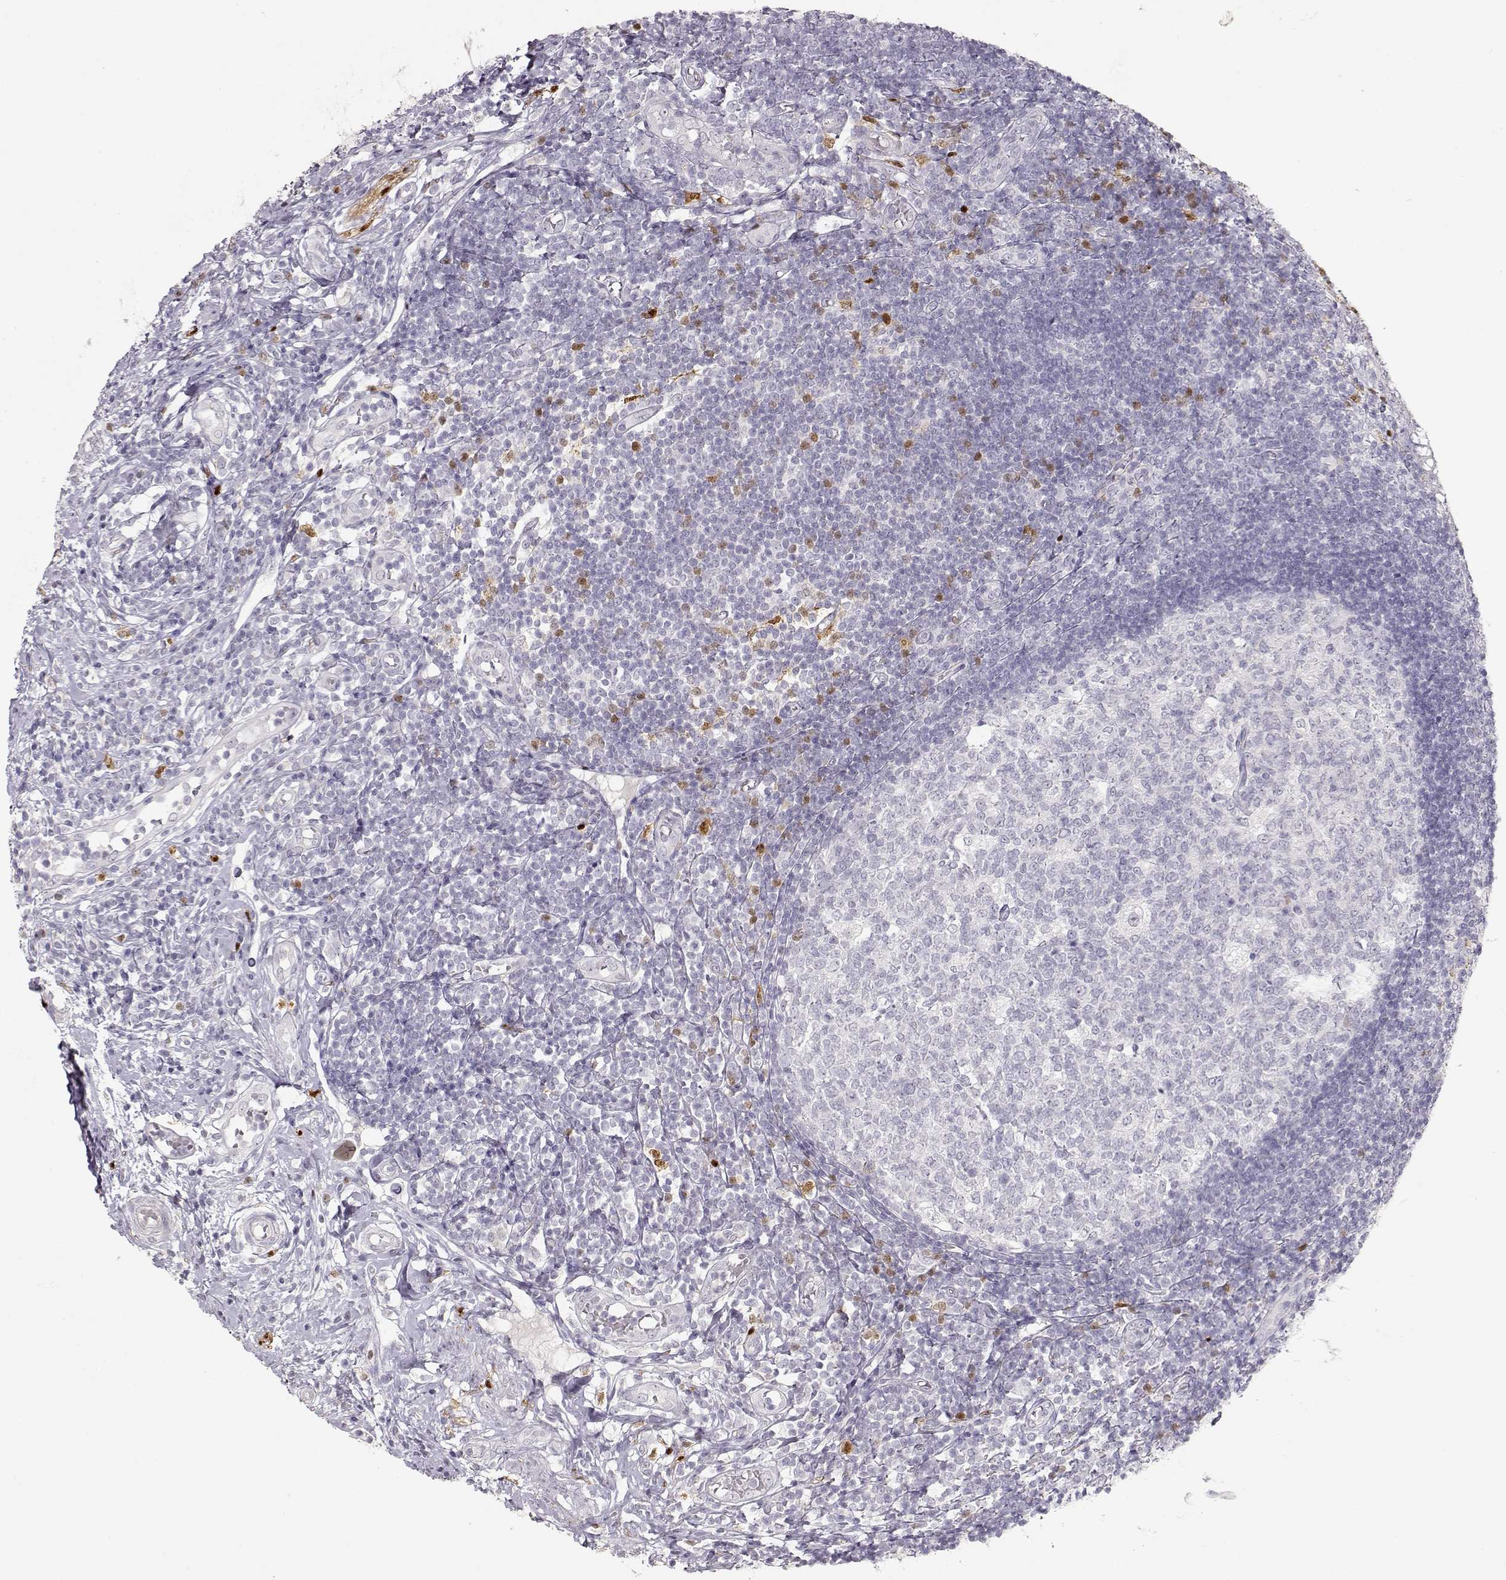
{"staining": {"intensity": "negative", "quantity": "none", "location": "none"}, "tissue": "appendix", "cell_type": "Glandular cells", "image_type": "normal", "snomed": [{"axis": "morphology", "description": "Normal tissue, NOS"}, {"axis": "morphology", "description": "Inflammation, NOS"}, {"axis": "topography", "description": "Appendix"}], "caption": "Immunohistochemistry (IHC) image of benign appendix stained for a protein (brown), which demonstrates no positivity in glandular cells. (DAB immunohistochemistry (IHC), high magnification).", "gene": "S100B", "patient": {"sex": "male", "age": 16}}